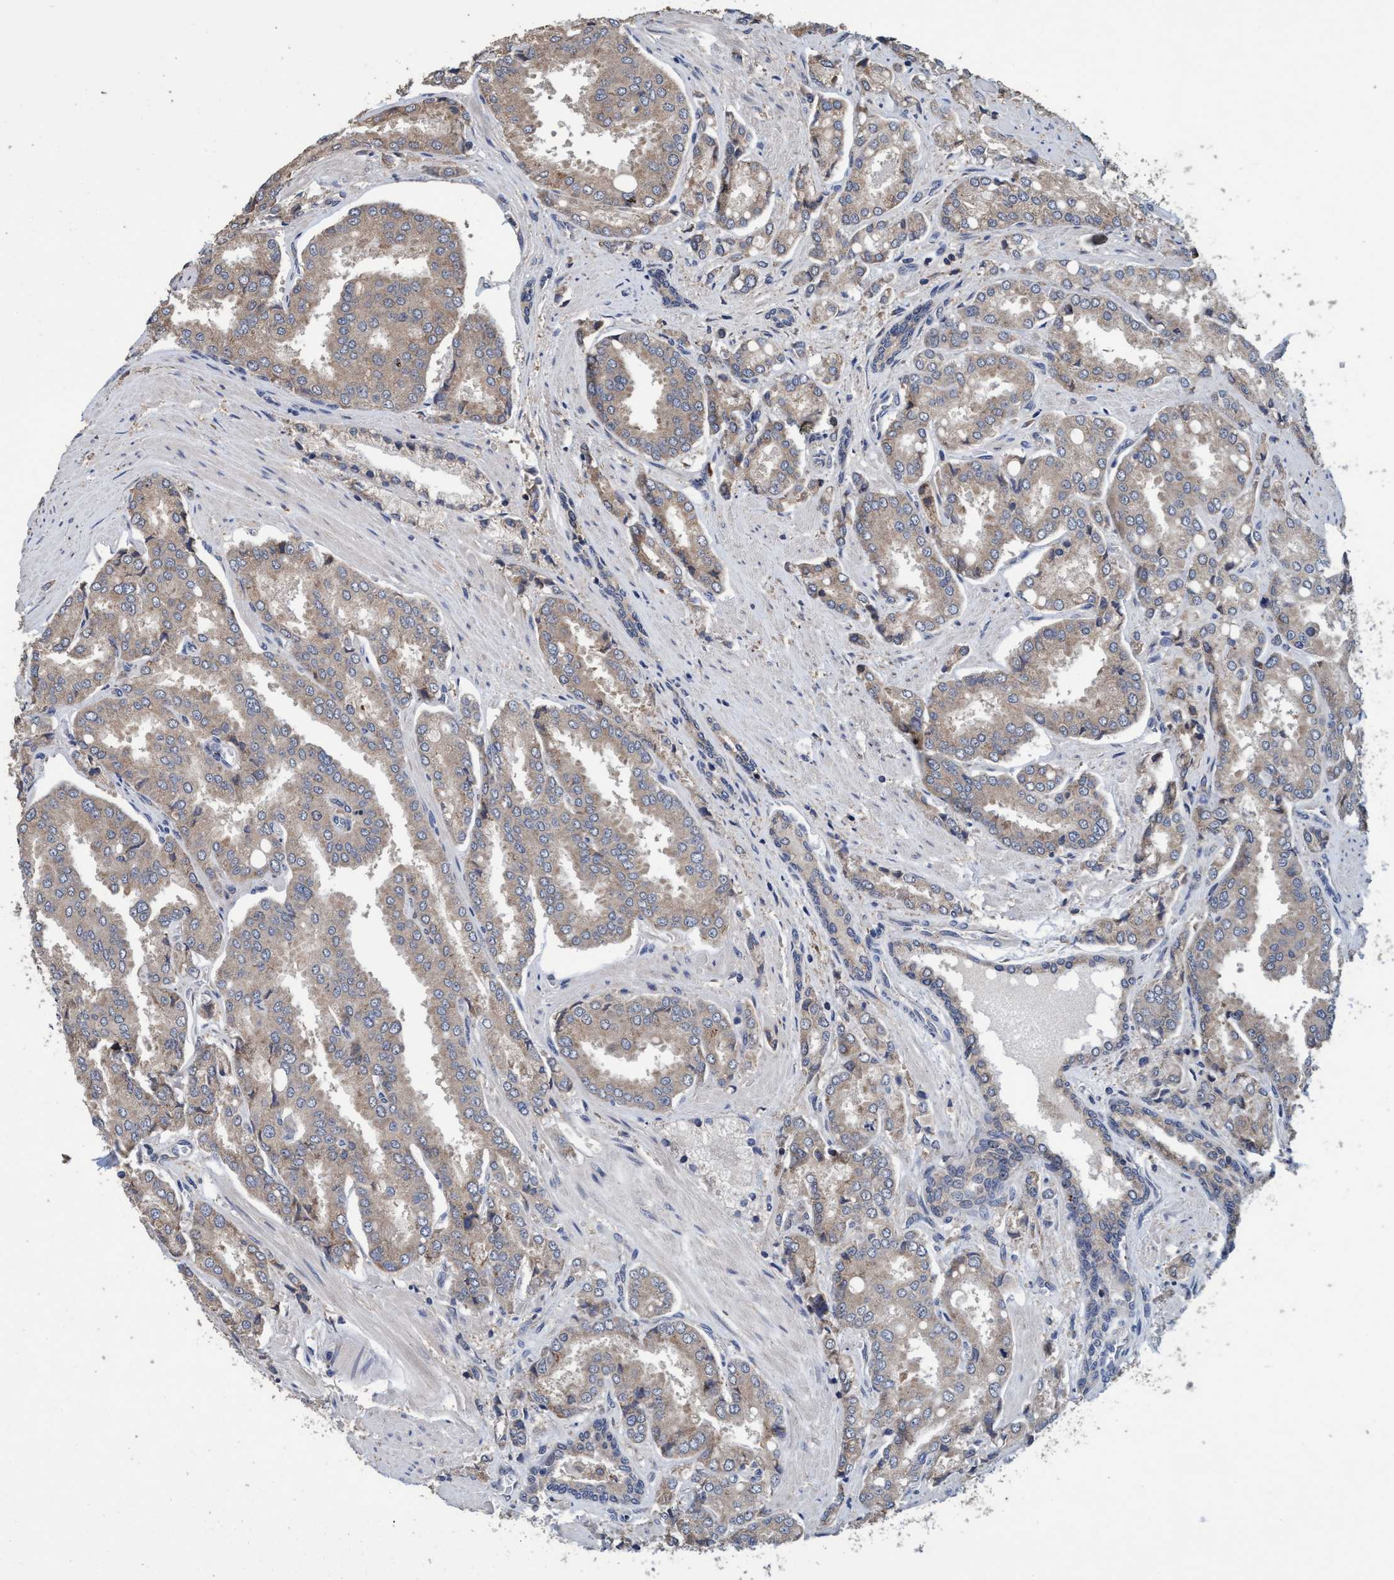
{"staining": {"intensity": "weak", "quantity": ">75%", "location": "cytoplasmic/membranous"}, "tissue": "prostate cancer", "cell_type": "Tumor cells", "image_type": "cancer", "snomed": [{"axis": "morphology", "description": "Adenocarcinoma, High grade"}, {"axis": "topography", "description": "Prostate"}], "caption": "A brown stain shows weak cytoplasmic/membranous positivity of a protein in human prostate cancer tumor cells.", "gene": "CALCOCO2", "patient": {"sex": "male", "age": 50}}